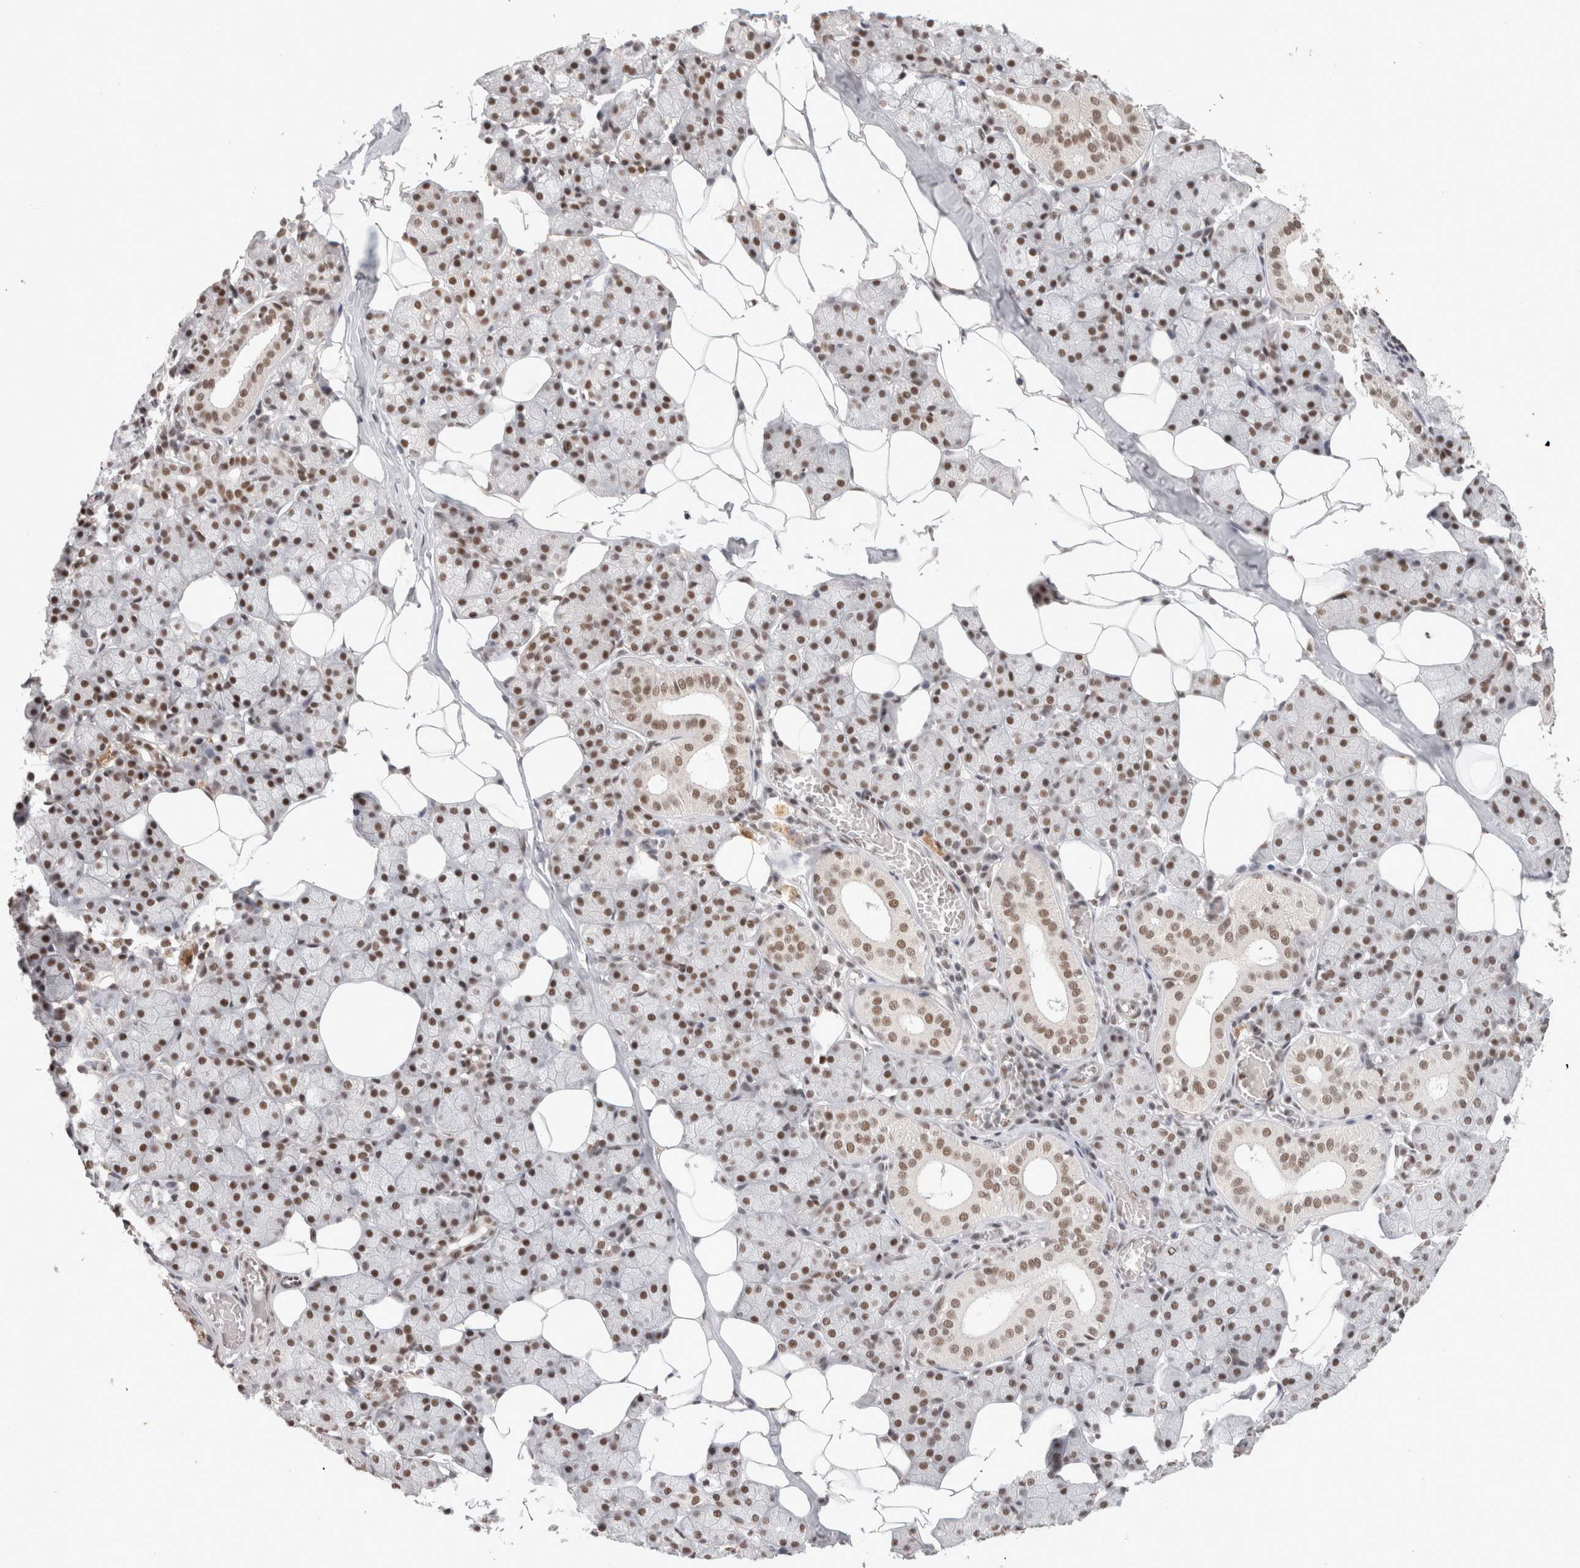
{"staining": {"intensity": "moderate", "quantity": "25%-75%", "location": "nuclear"}, "tissue": "salivary gland", "cell_type": "Glandular cells", "image_type": "normal", "snomed": [{"axis": "morphology", "description": "Normal tissue, NOS"}, {"axis": "topography", "description": "Salivary gland"}], "caption": "Glandular cells exhibit medium levels of moderate nuclear expression in approximately 25%-75% of cells in unremarkable human salivary gland.", "gene": "ZNF830", "patient": {"sex": "female", "age": 33}}